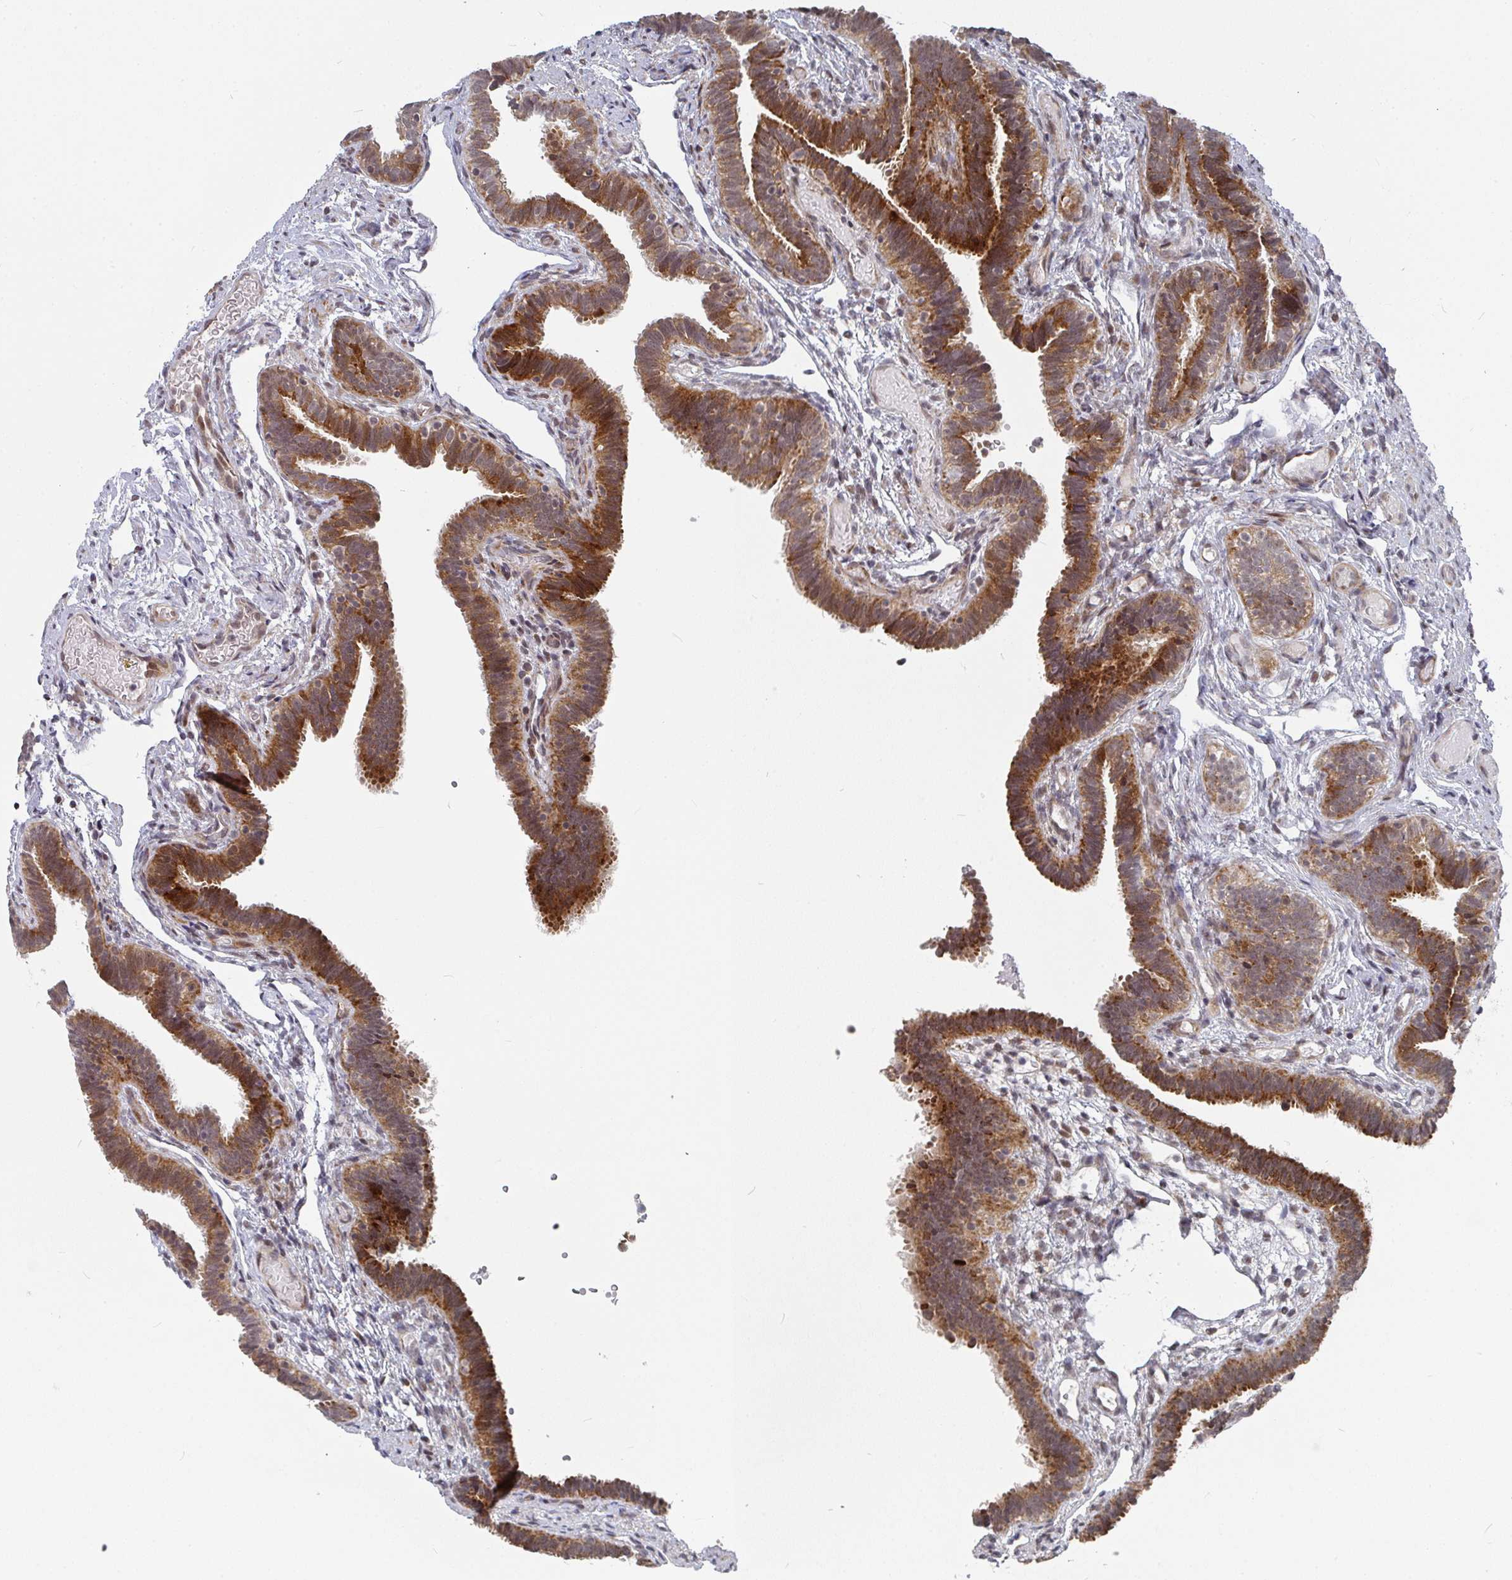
{"staining": {"intensity": "moderate", "quantity": "25%-75%", "location": "cytoplasmic/membranous"}, "tissue": "fallopian tube", "cell_type": "Glandular cells", "image_type": "normal", "snomed": [{"axis": "morphology", "description": "Normal tissue, NOS"}, {"axis": "topography", "description": "Fallopian tube"}], "caption": "Fallopian tube stained for a protein (brown) demonstrates moderate cytoplasmic/membranous positive positivity in approximately 25%-75% of glandular cells.", "gene": "RBBP5", "patient": {"sex": "female", "age": 37}}